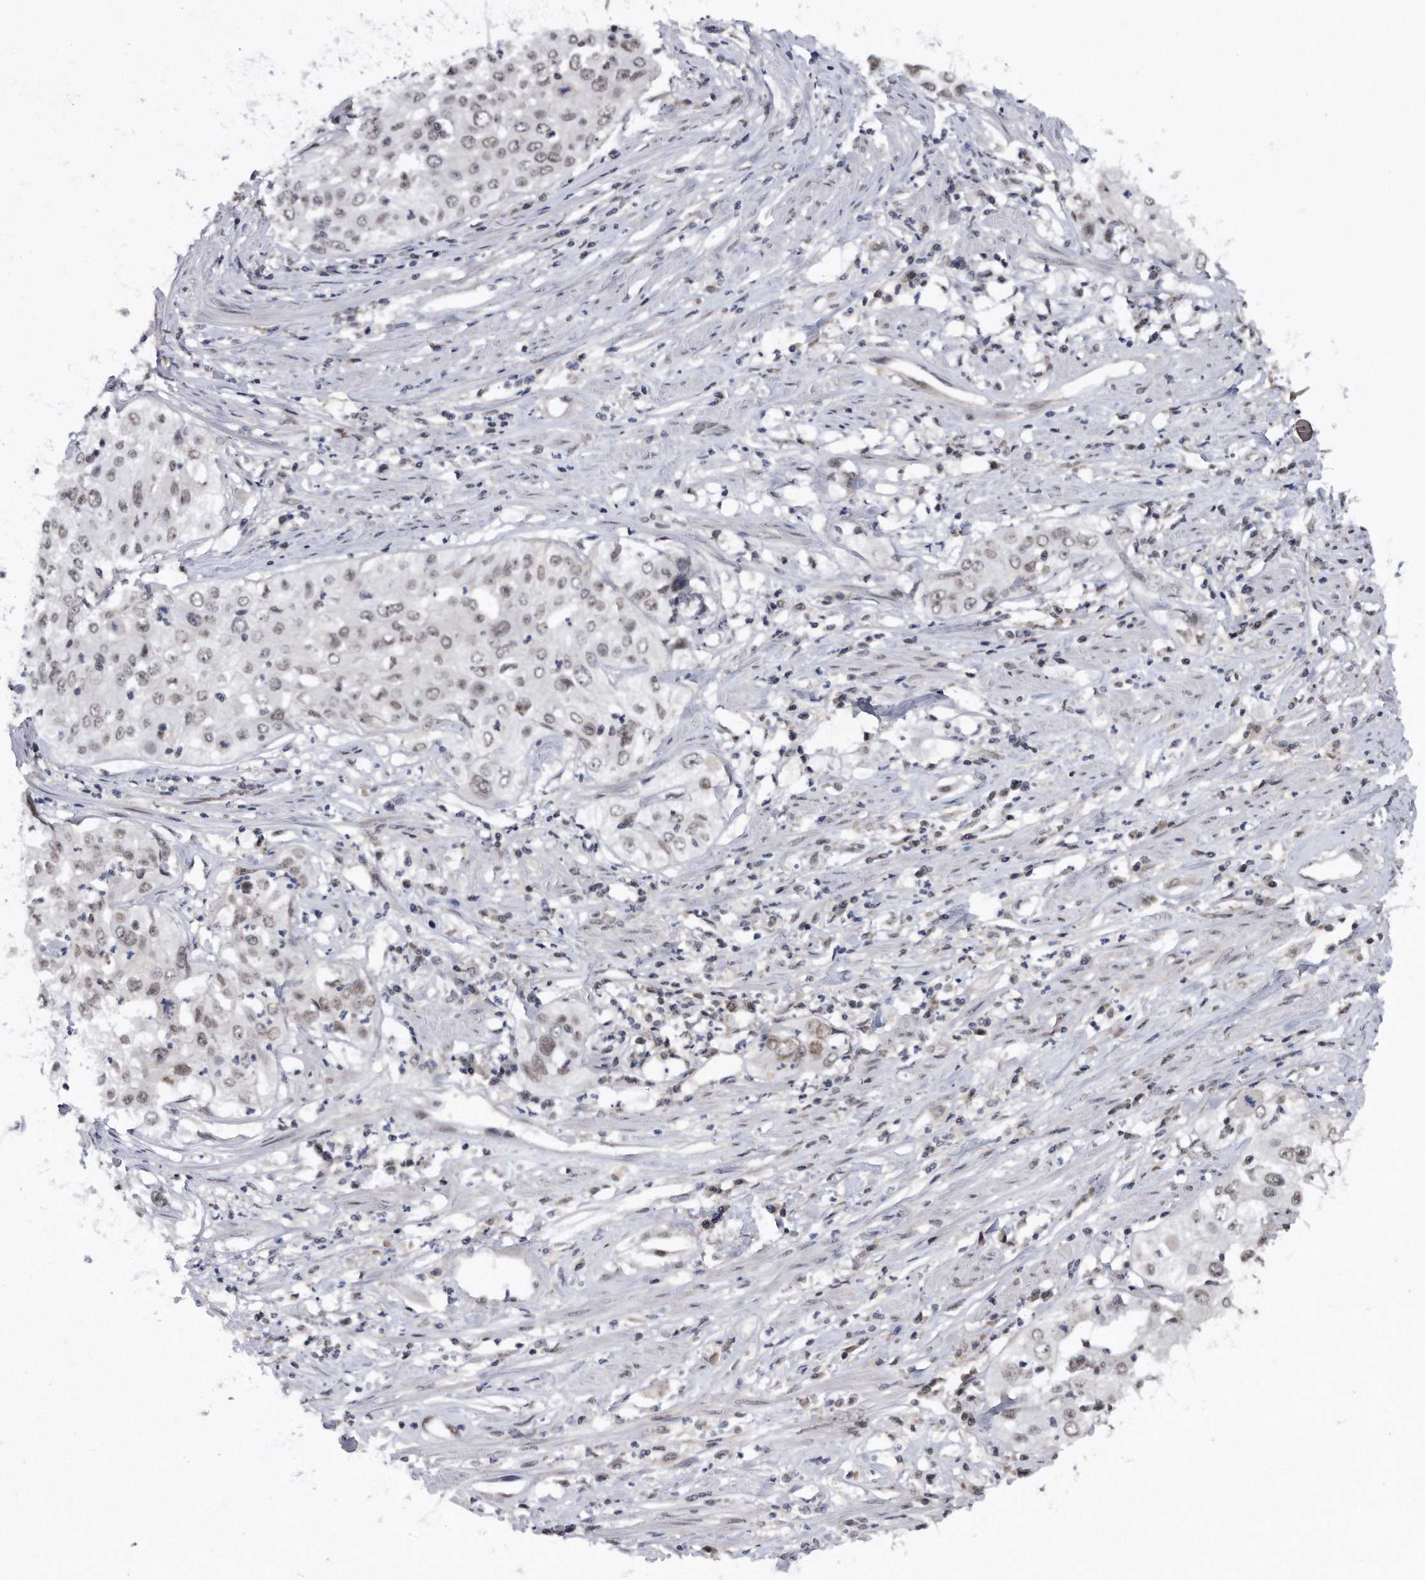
{"staining": {"intensity": "weak", "quantity": "25%-75%", "location": "nuclear"}, "tissue": "cervical cancer", "cell_type": "Tumor cells", "image_type": "cancer", "snomed": [{"axis": "morphology", "description": "Squamous cell carcinoma, NOS"}, {"axis": "topography", "description": "Cervix"}], "caption": "Immunohistochemical staining of human cervical squamous cell carcinoma reveals low levels of weak nuclear expression in approximately 25%-75% of tumor cells.", "gene": "VIRMA", "patient": {"sex": "female", "age": 31}}